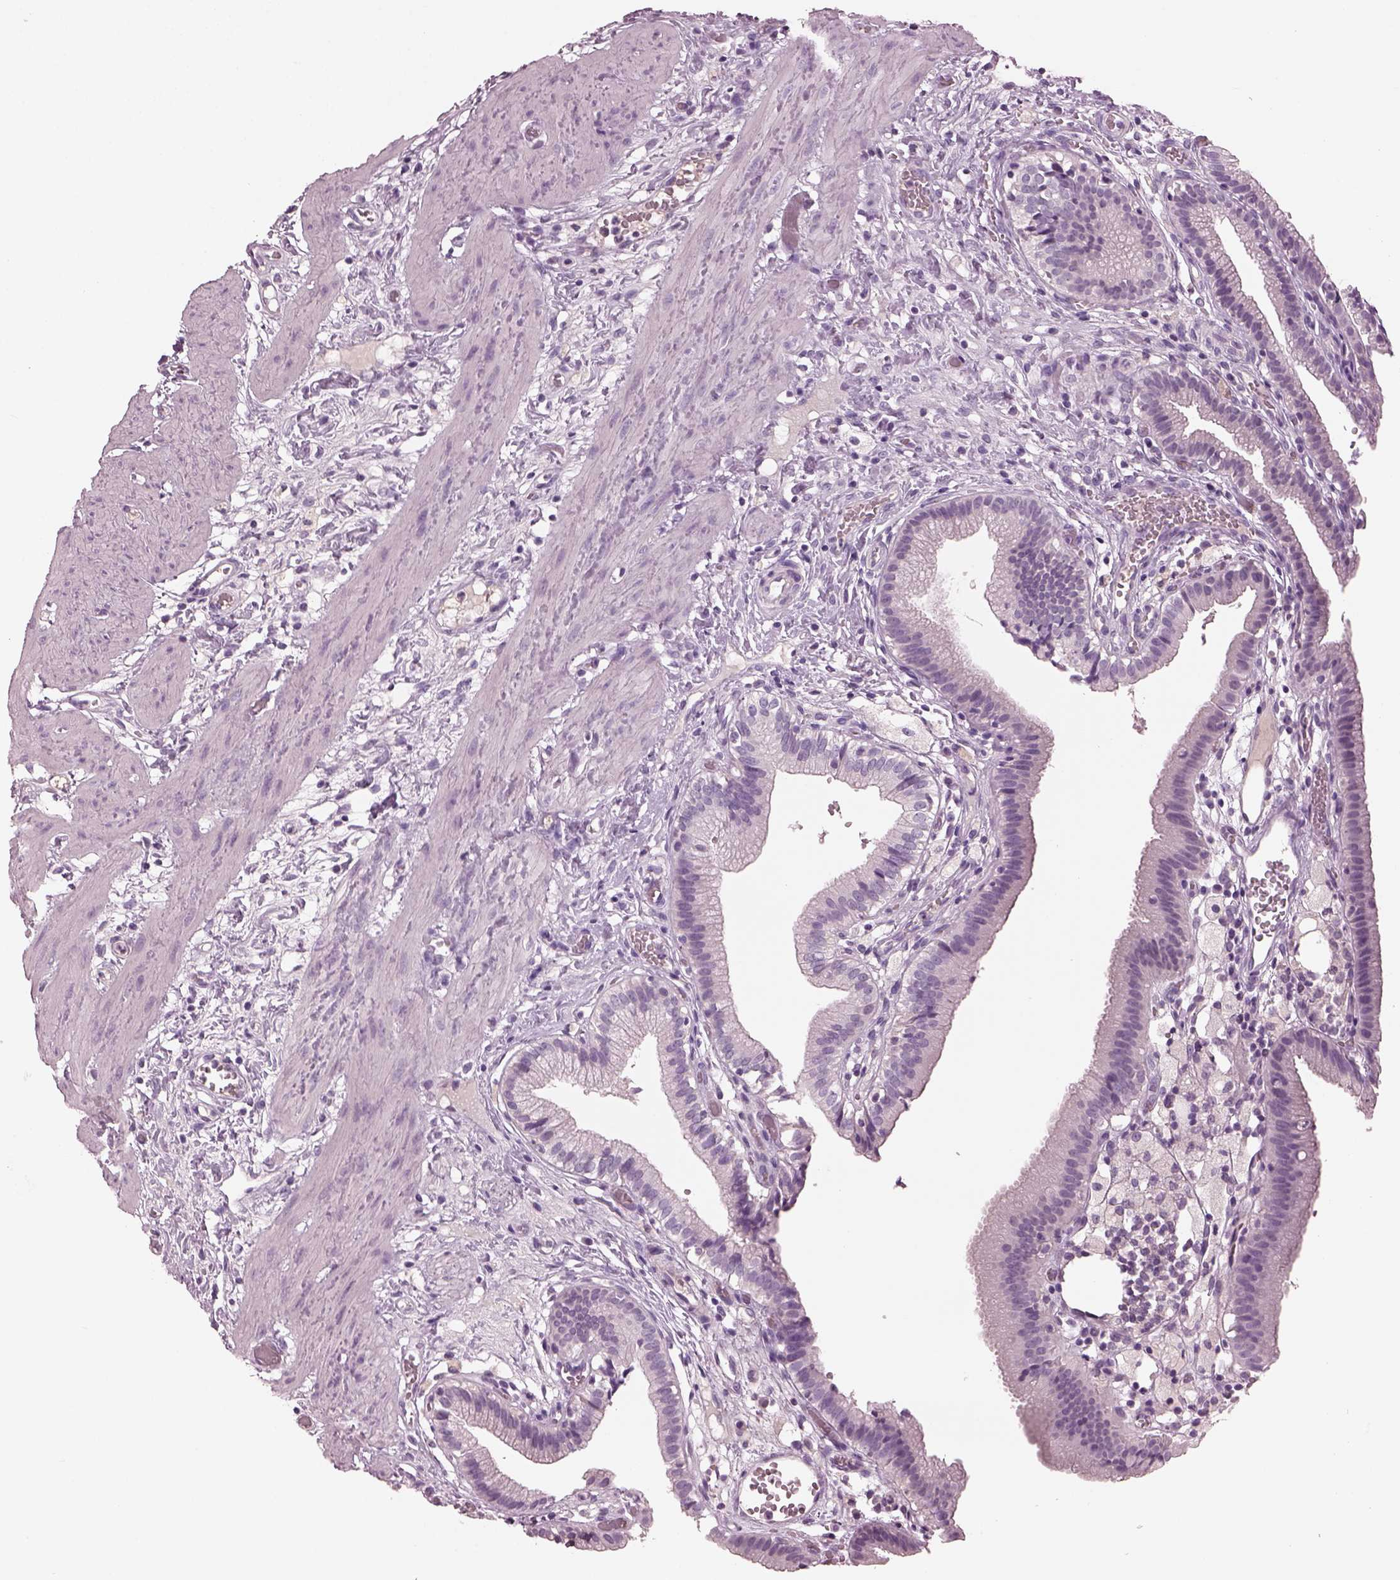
{"staining": {"intensity": "negative", "quantity": "none", "location": "none"}, "tissue": "gallbladder", "cell_type": "Glandular cells", "image_type": "normal", "snomed": [{"axis": "morphology", "description": "Normal tissue, NOS"}, {"axis": "topography", "description": "Gallbladder"}], "caption": "A photomicrograph of gallbladder stained for a protein exhibits no brown staining in glandular cells. Nuclei are stained in blue.", "gene": "PACRG", "patient": {"sex": "female", "age": 24}}